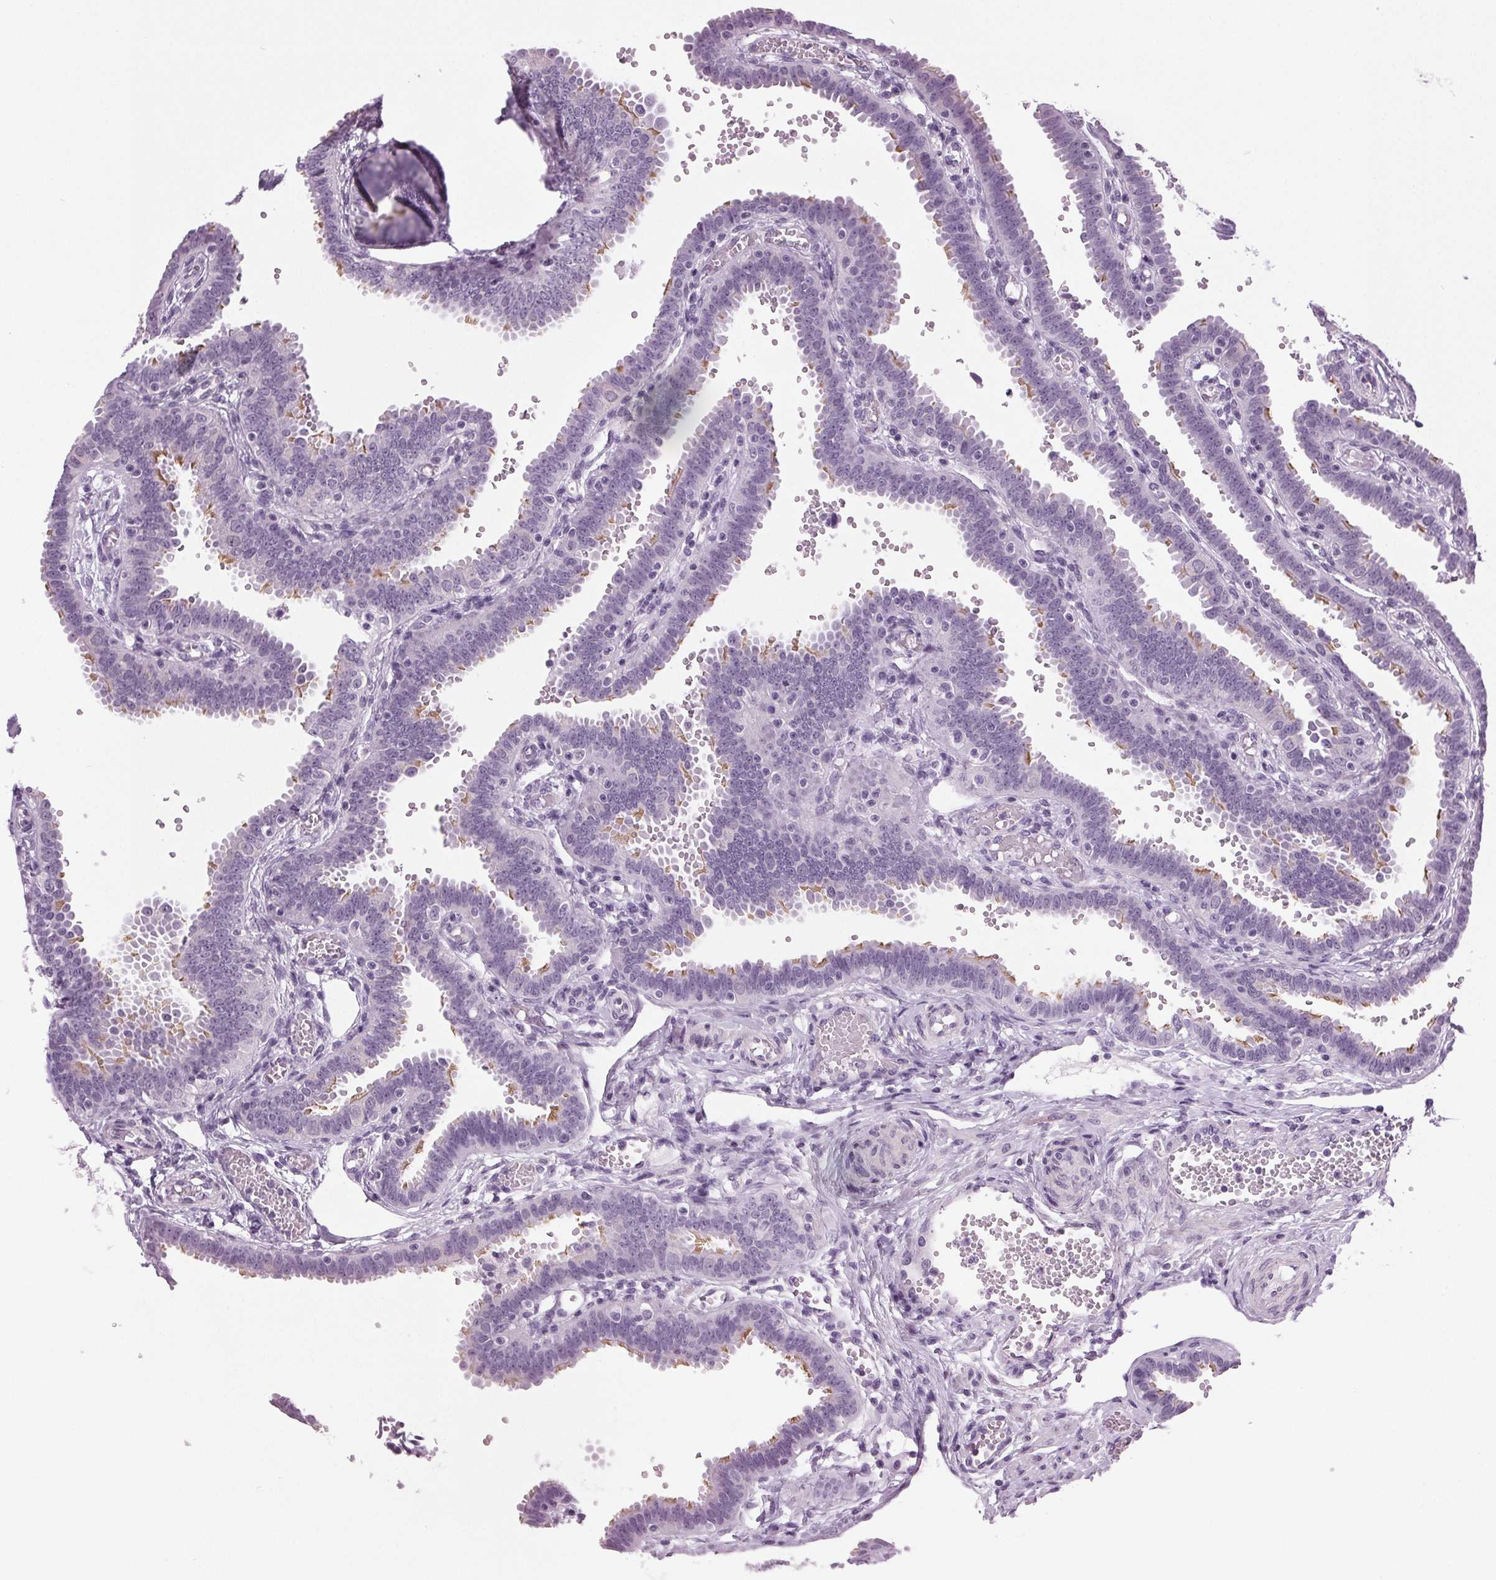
{"staining": {"intensity": "moderate", "quantity": "<25%", "location": "cytoplasmic/membranous"}, "tissue": "fallopian tube", "cell_type": "Glandular cells", "image_type": "normal", "snomed": [{"axis": "morphology", "description": "Normal tissue, NOS"}, {"axis": "topography", "description": "Fallopian tube"}], "caption": "Glandular cells exhibit low levels of moderate cytoplasmic/membranous positivity in about <25% of cells in normal human fallopian tube.", "gene": "DNAH12", "patient": {"sex": "female", "age": 37}}